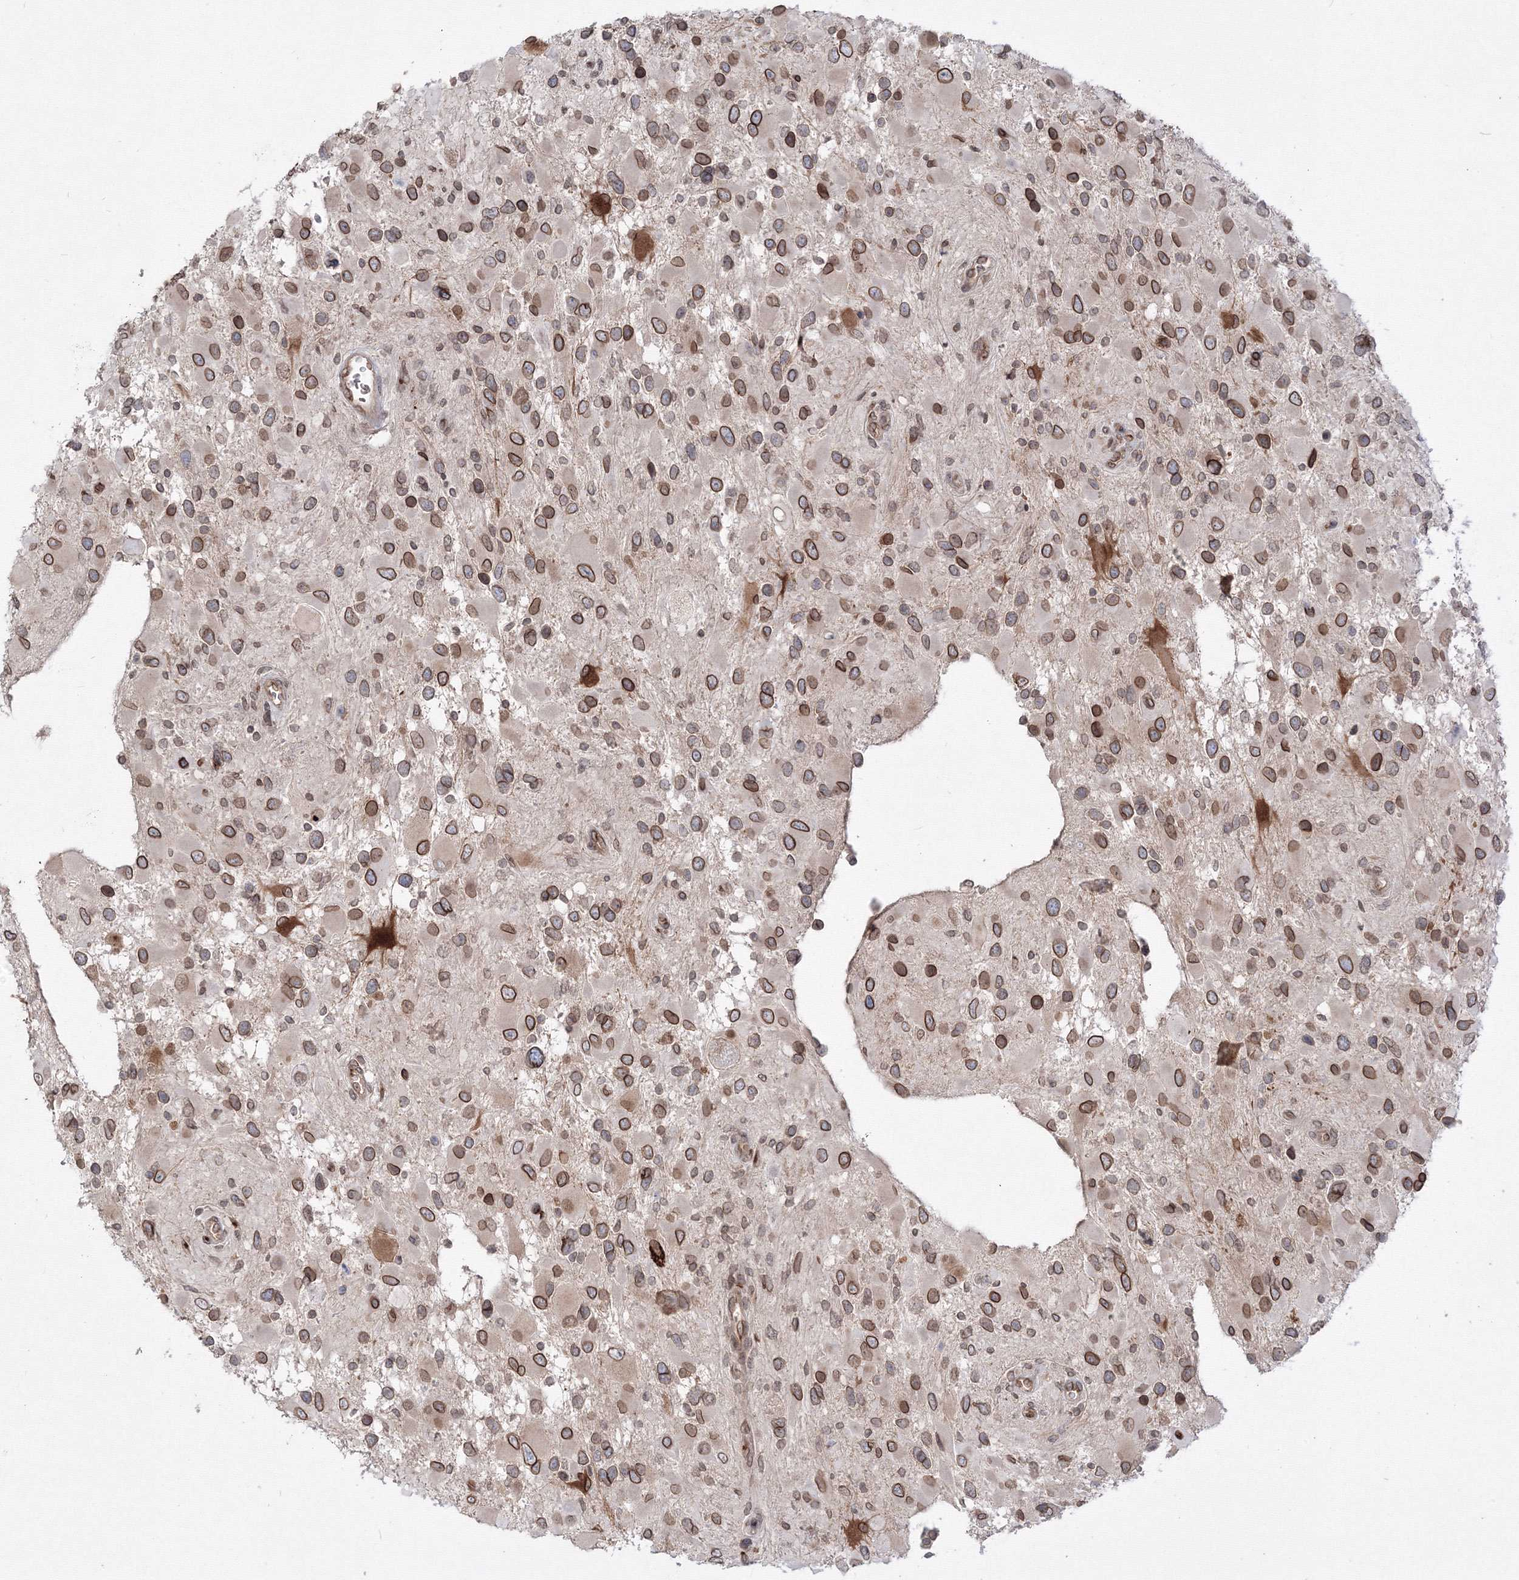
{"staining": {"intensity": "moderate", "quantity": ">75%", "location": "cytoplasmic/membranous,nuclear"}, "tissue": "glioma", "cell_type": "Tumor cells", "image_type": "cancer", "snomed": [{"axis": "morphology", "description": "Glioma, malignant, High grade"}, {"axis": "topography", "description": "Brain"}], "caption": "A histopathology image of human malignant glioma (high-grade) stained for a protein shows moderate cytoplasmic/membranous and nuclear brown staining in tumor cells.", "gene": "DNAJB2", "patient": {"sex": "male", "age": 53}}